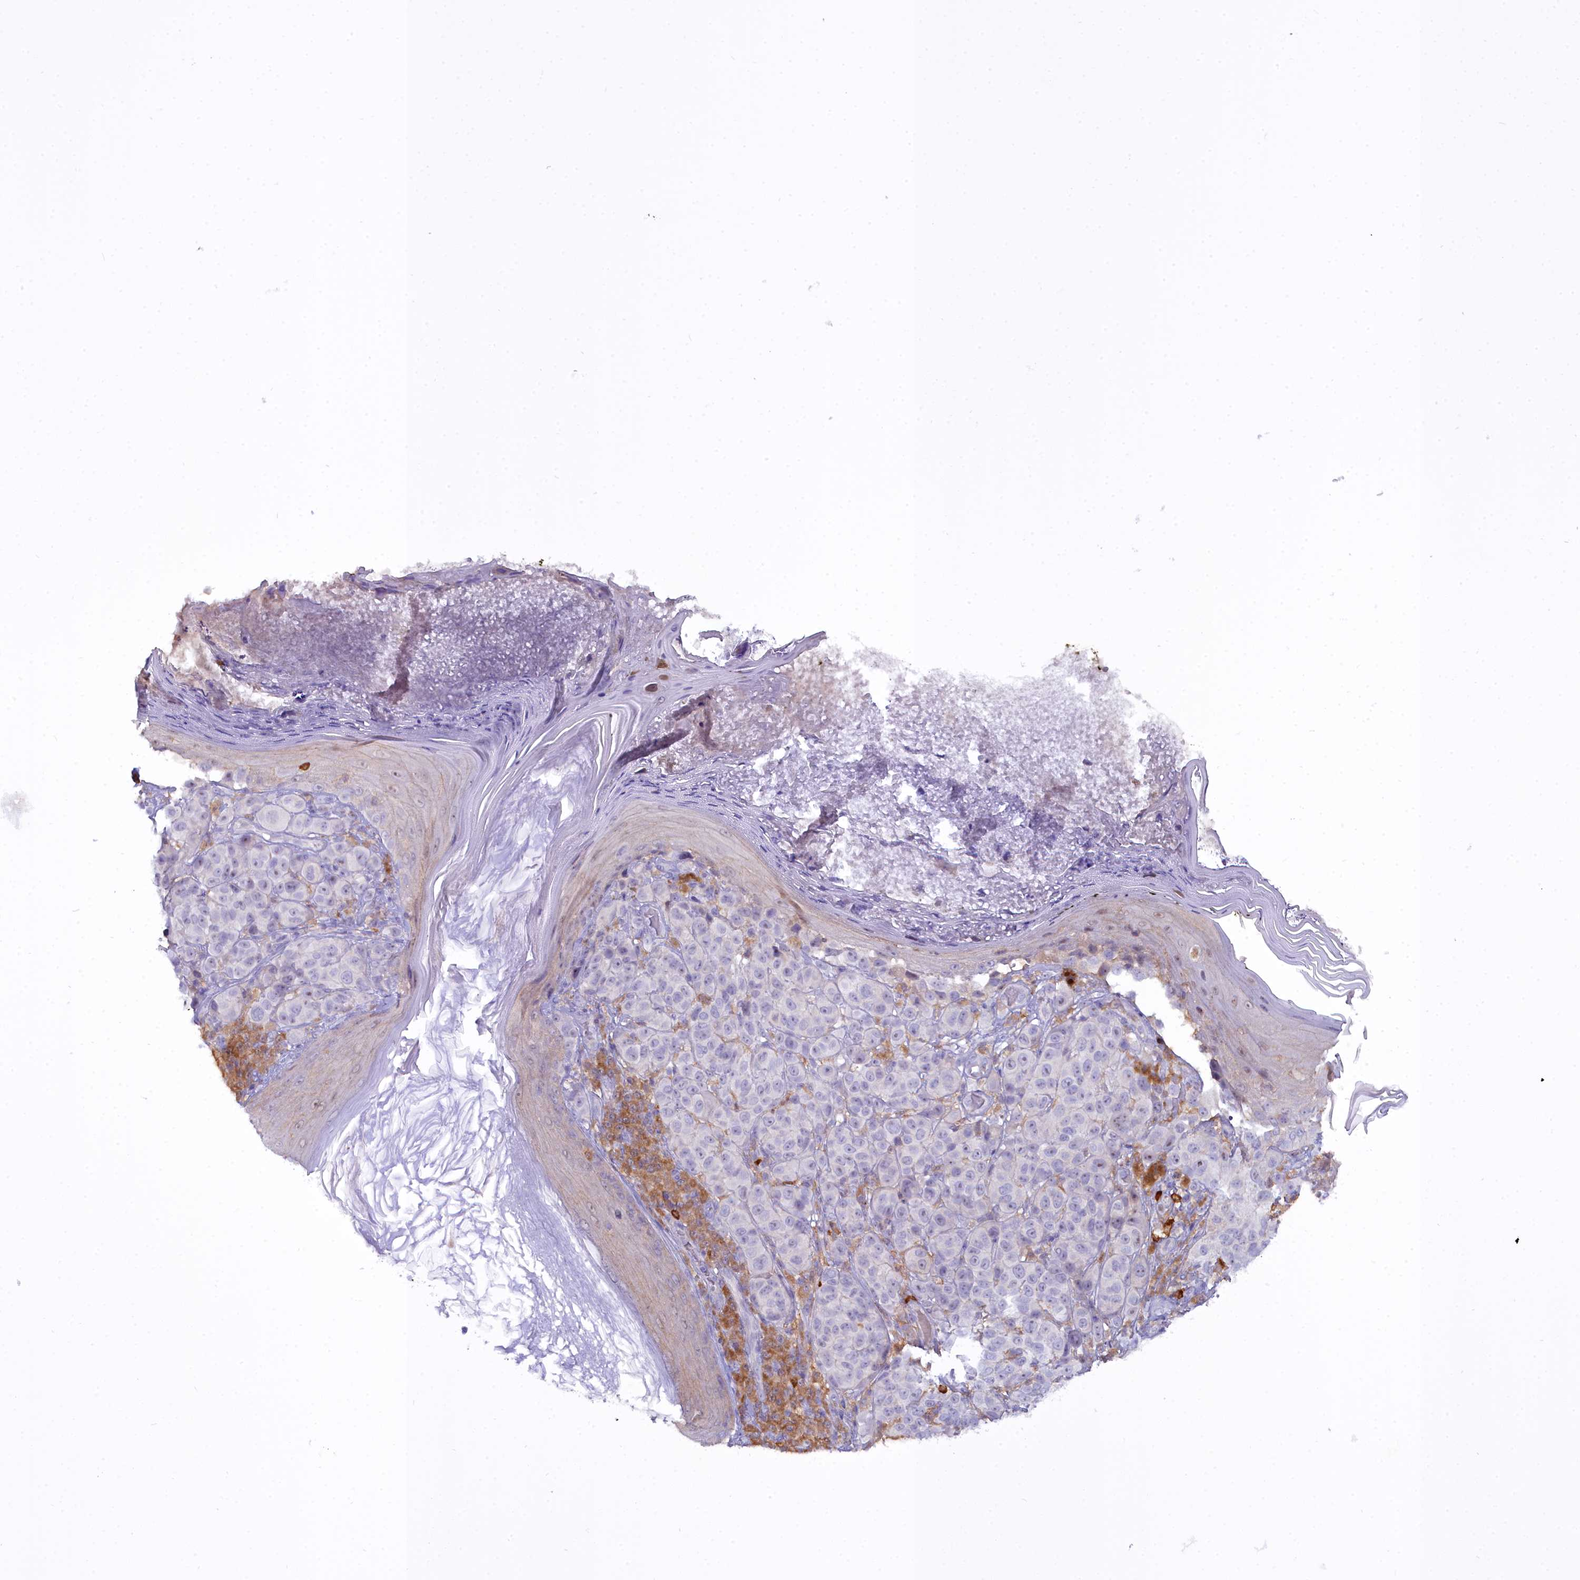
{"staining": {"intensity": "negative", "quantity": "none", "location": "none"}, "tissue": "melanoma", "cell_type": "Tumor cells", "image_type": "cancer", "snomed": [{"axis": "morphology", "description": "Malignant melanoma, NOS"}, {"axis": "topography", "description": "Skin"}], "caption": "High power microscopy photomicrograph of an immunohistochemistry histopathology image of malignant melanoma, revealing no significant expression in tumor cells.", "gene": "BLNK", "patient": {"sex": "male", "age": 38}}